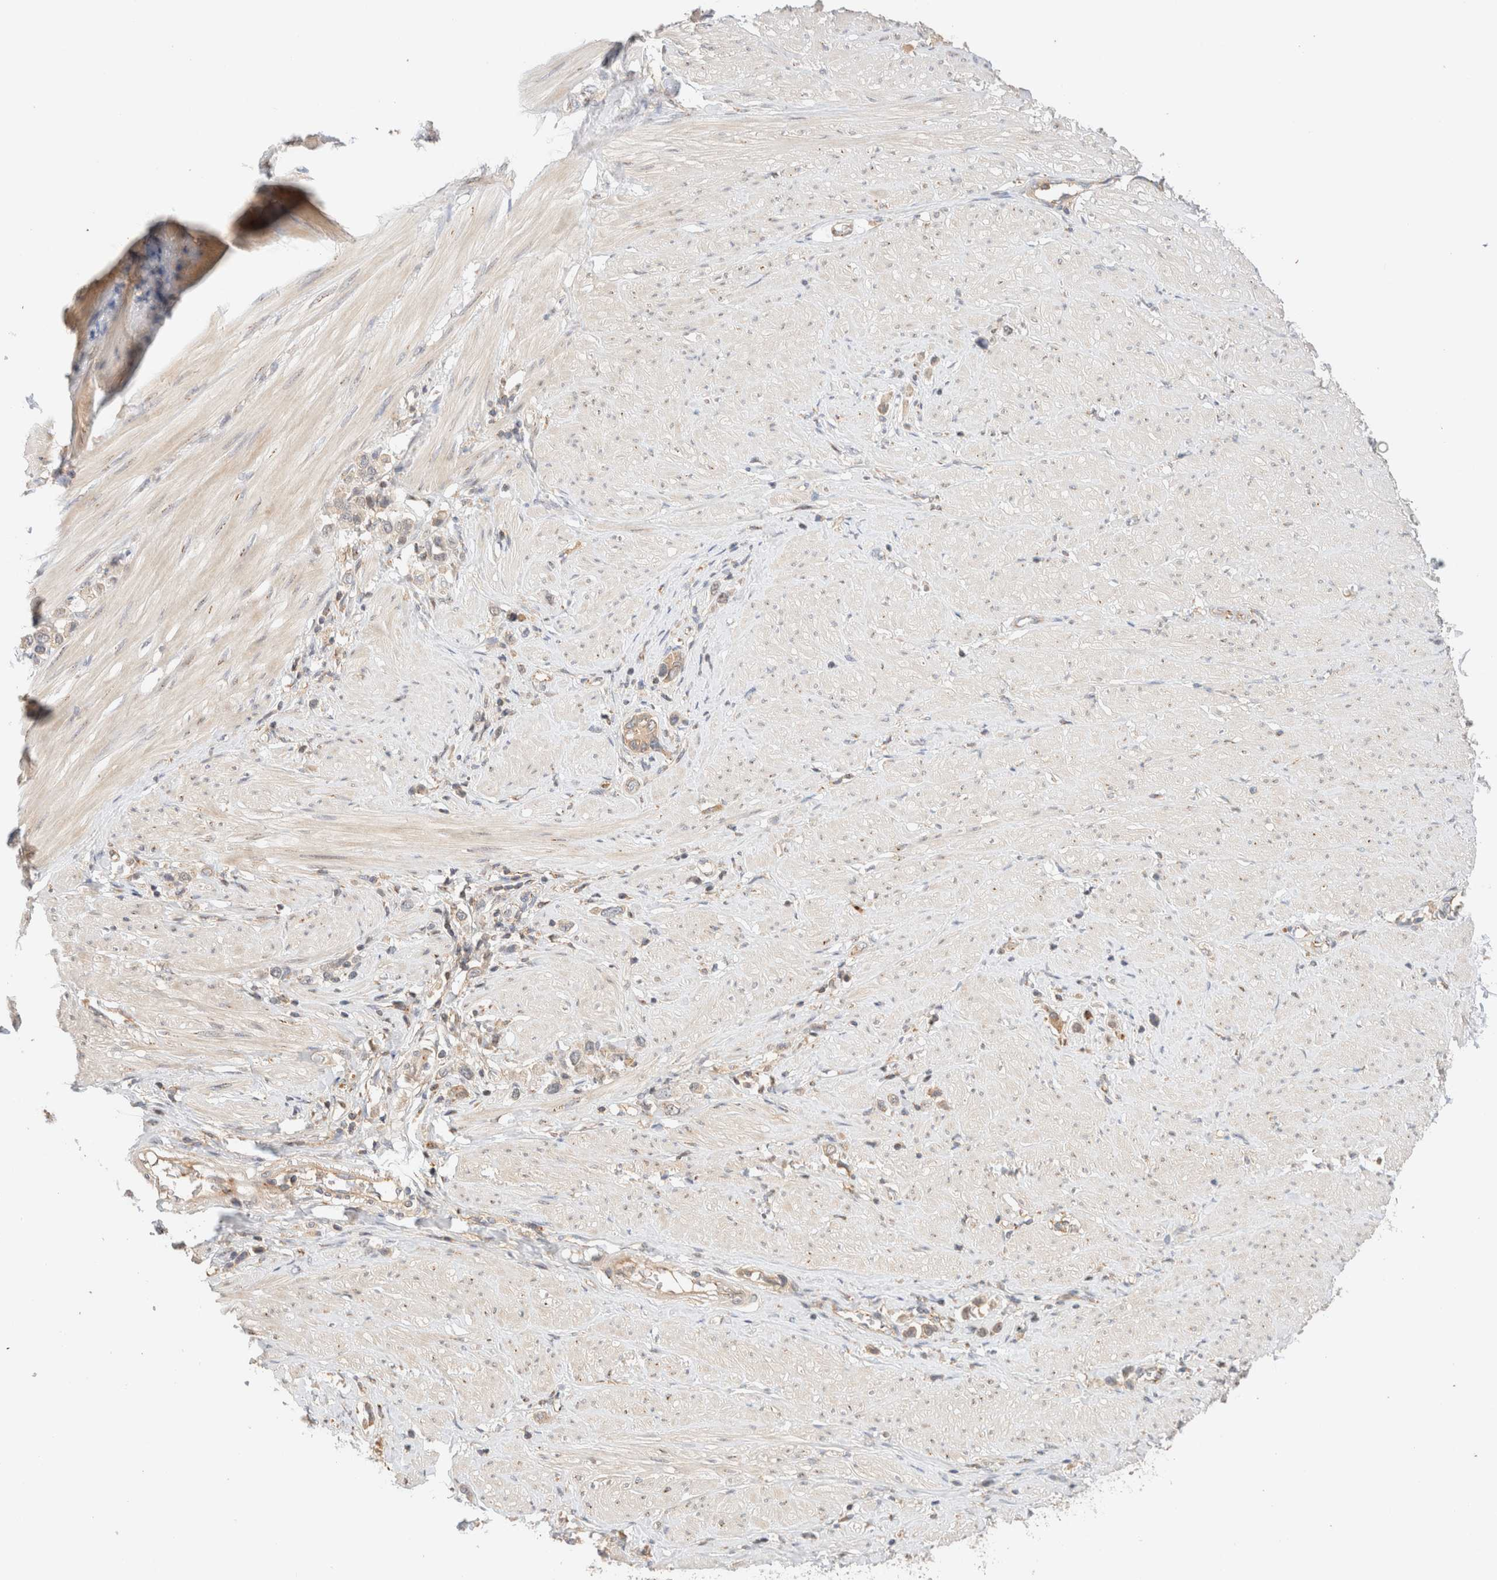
{"staining": {"intensity": "weak", "quantity": "<25%", "location": "cytoplasmic/membranous"}, "tissue": "stomach cancer", "cell_type": "Tumor cells", "image_type": "cancer", "snomed": [{"axis": "morphology", "description": "Adenocarcinoma, NOS"}, {"axis": "topography", "description": "Stomach"}], "caption": "Tumor cells show no significant protein expression in stomach cancer. (DAB immunohistochemistry with hematoxylin counter stain).", "gene": "RABEP1", "patient": {"sex": "female", "age": 65}}